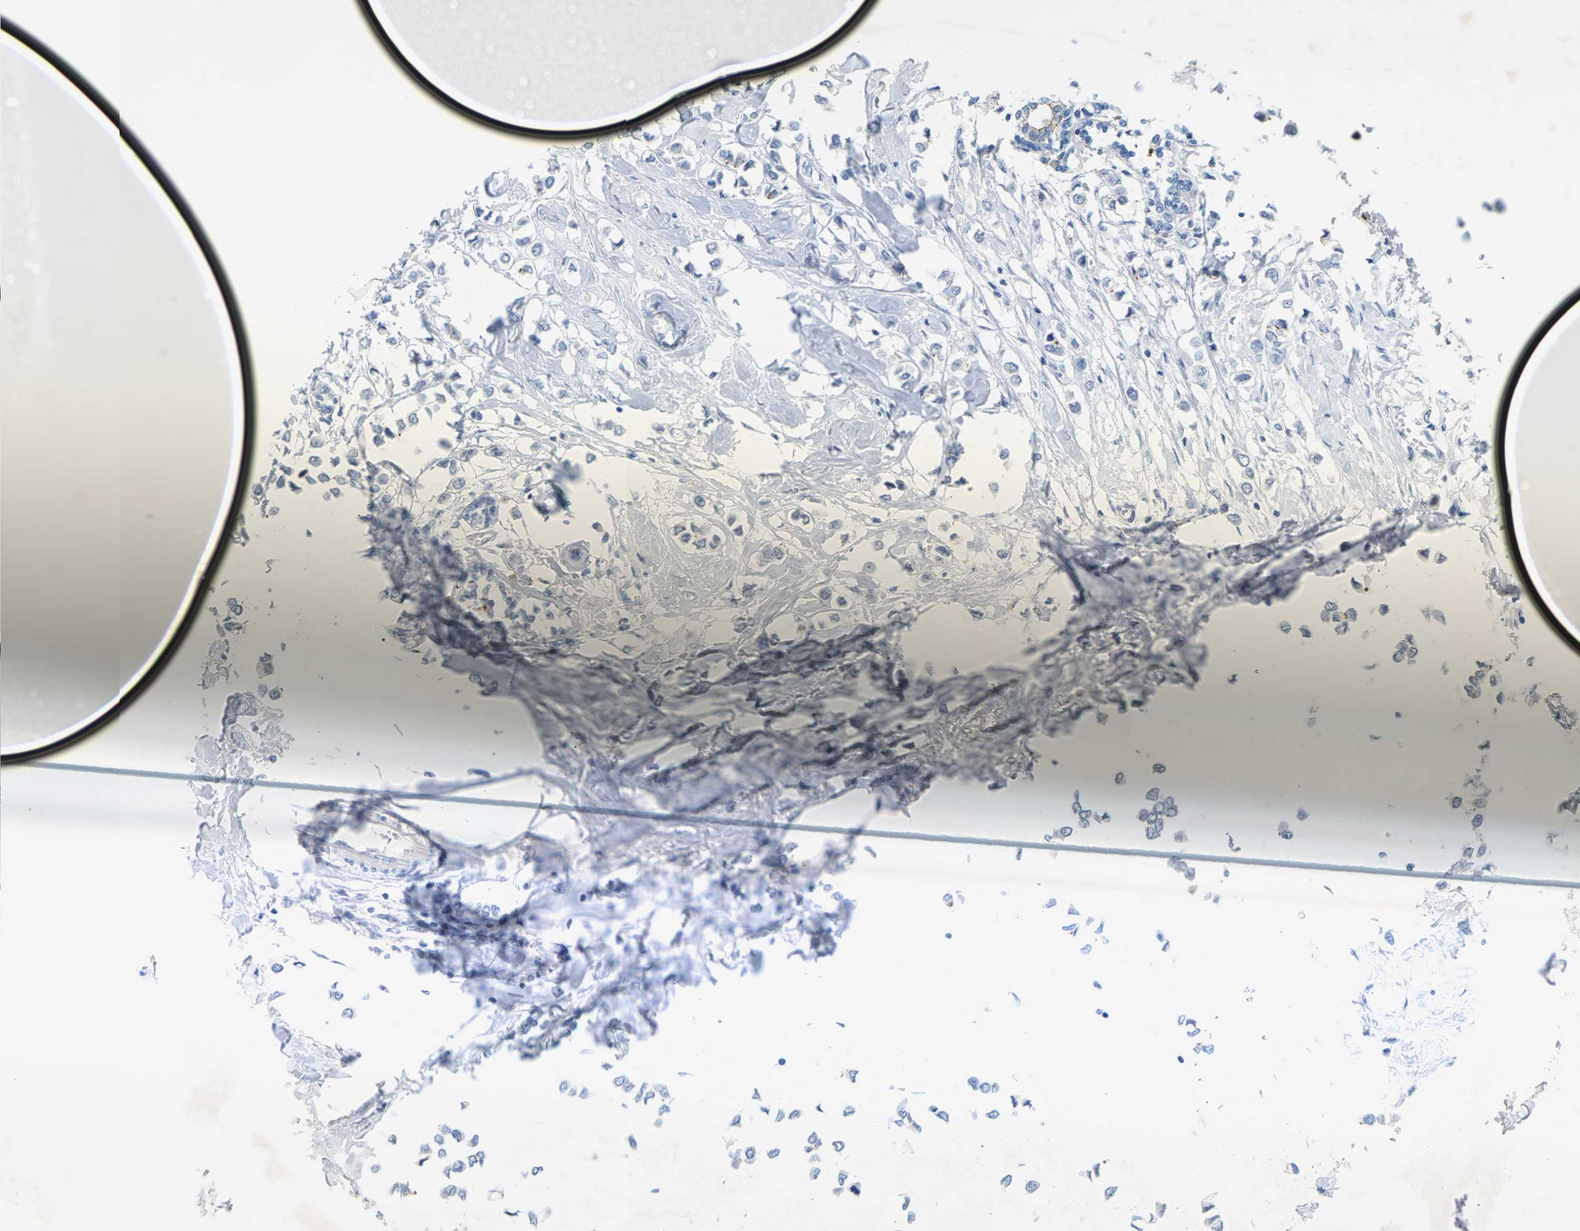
{"staining": {"intensity": "negative", "quantity": "none", "location": "none"}, "tissue": "breast cancer", "cell_type": "Tumor cells", "image_type": "cancer", "snomed": [{"axis": "morphology", "description": "Lobular carcinoma"}, {"axis": "topography", "description": "Breast"}], "caption": "Breast cancer (lobular carcinoma) was stained to show a protein in brown. There is no significant staining in tumor cells.", "gene": "CLDN3", "patient": {"sex": "female", "age": 51}}